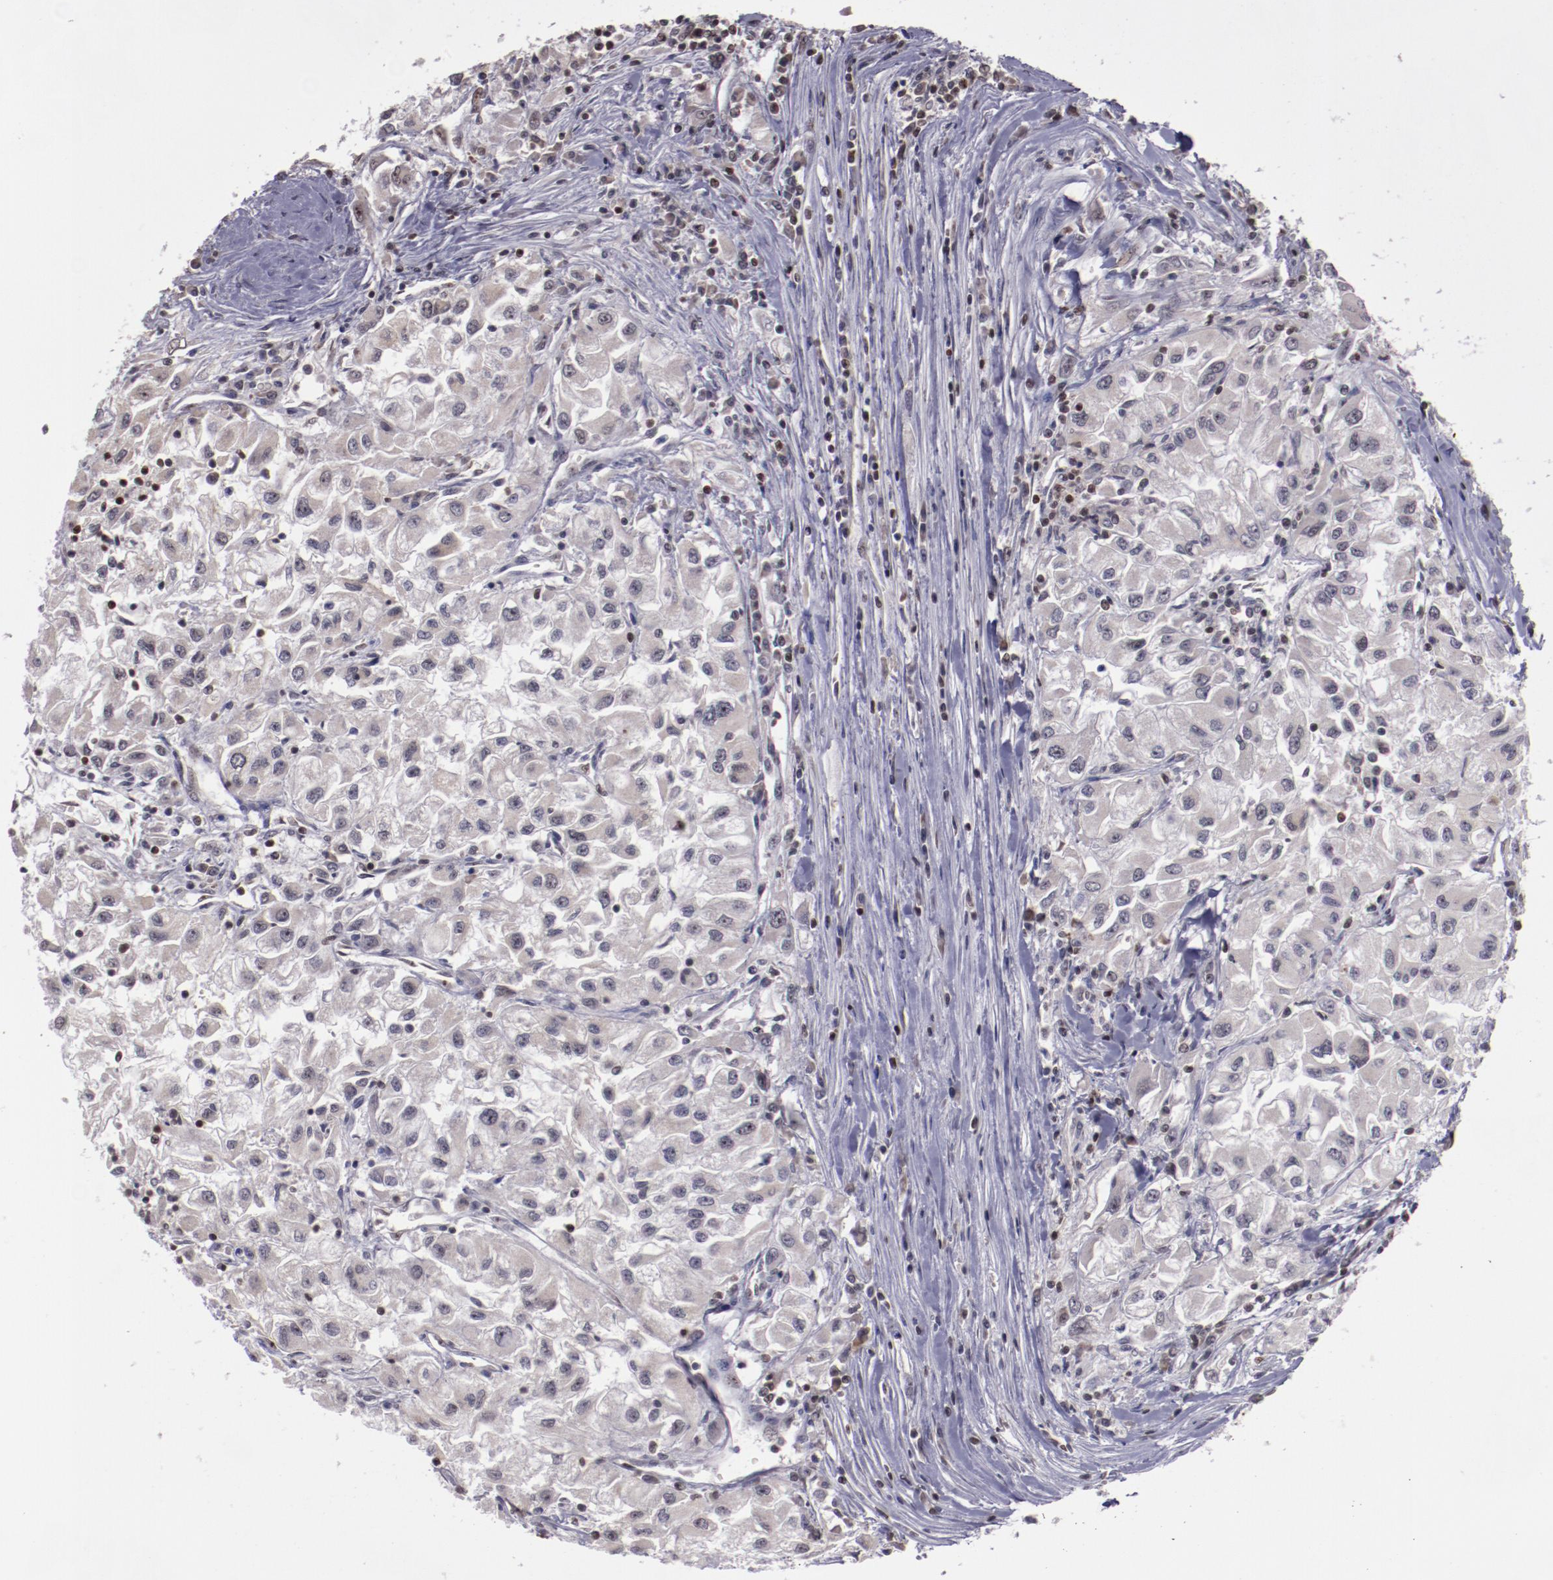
{"staining": {"intensity": "weak", "quantity": "<25%", "location": "cytoplasmic/membranous,nuclear"}, "tissue": "renal cancer", "cell_type": "Tumor cells", "image_type": "cancer", "snomed": [{"axis": "morphology", "description": "Adenocarcinoma, NOS"}, {"axis": "topography", "description": "Kidney"}], "caption": "Adenocarcinoma (renal) was stained to show a protein in brown. There is no significant expression in tumor cells.", "gene": "DDX24", "patient": {"sex": "male", "age": 59}}